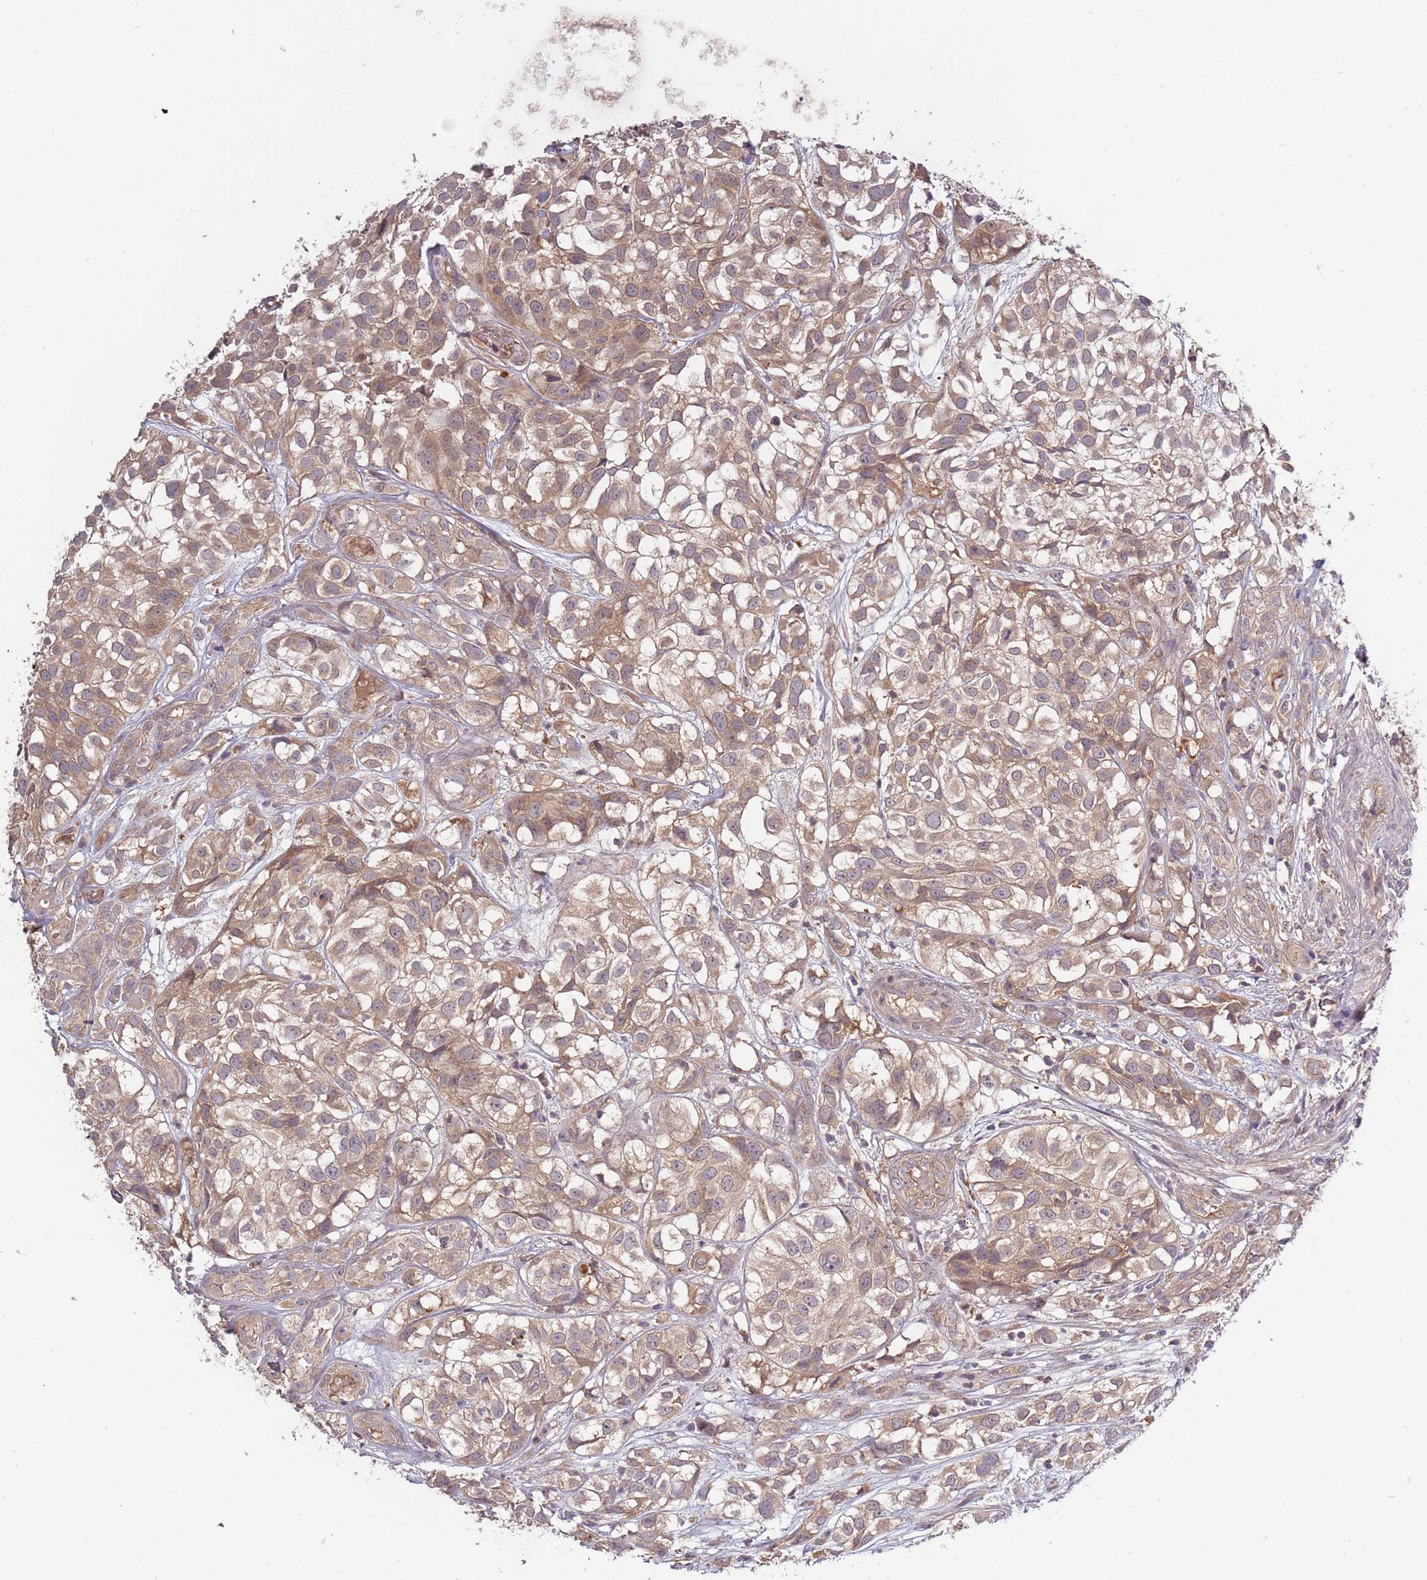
{"staining": {"intensity": "weak", "quantity": ">75%", "location": "cytoplasmic/membranous"}, "tissue": "urothelial cancer", "cell_type": "Tumor cells", "image_type": "cancer", "snomed": [{"axis": "morphology", "description": "Urothelial carcinoma, High grade"}, {"axis": "topography", "description": "Urinary bladder"}], "caption": "Immunohistochemical staining of human urothelial carcinoma (high-grade) demonstrates low levels of weak cytoplasmic/membranous staining in approximately >75% of tumor cells.", "gene": "USP32", "patient": {"sex": "male", "age": 56}}